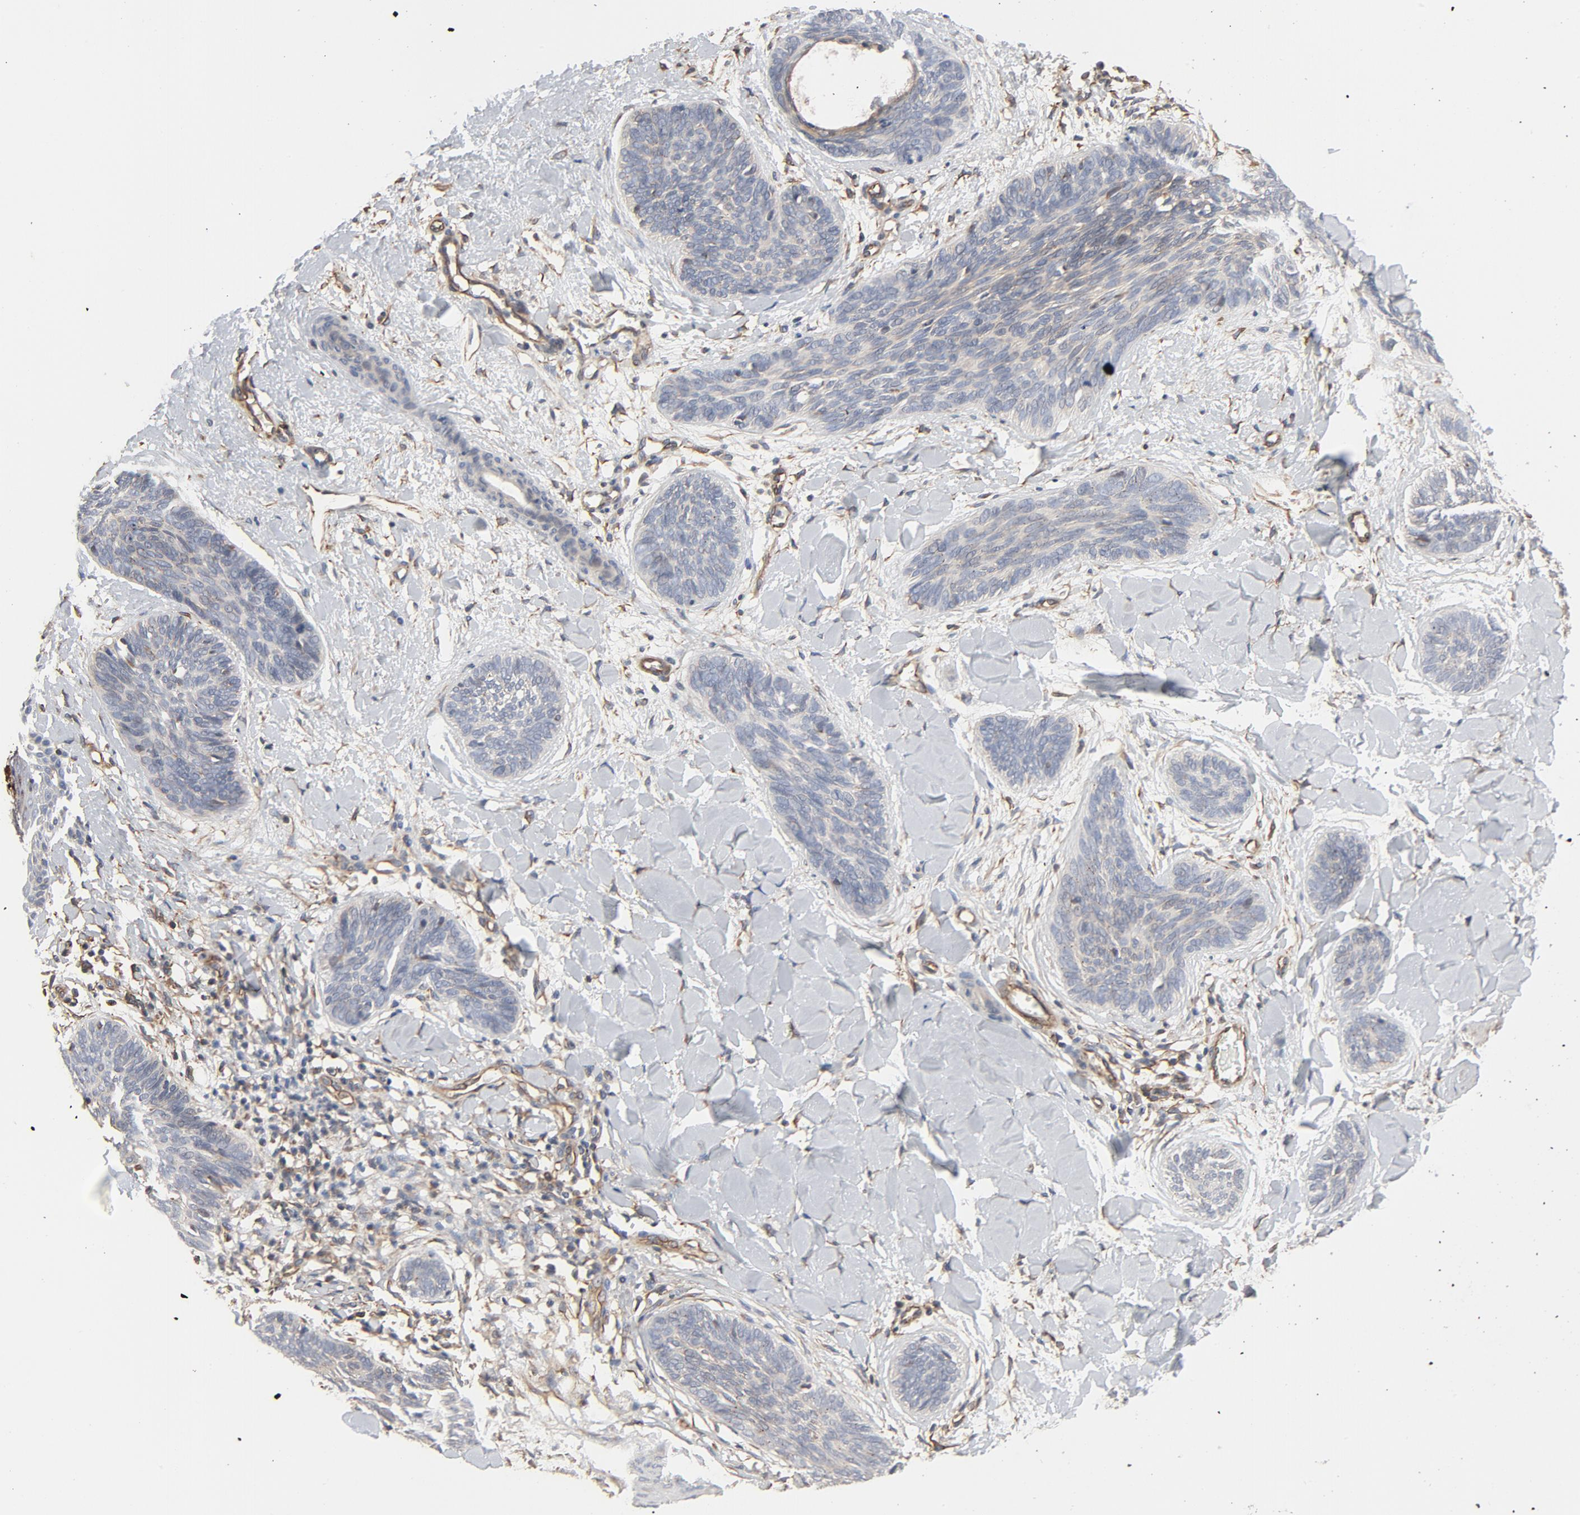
{"staining": {"intensity": "weak", "quantity": "<25%", "location": "cytoplasmic/membranous"}, "tissue": "skin cancer", "cell_type": "Tumor cells", "image_type": "cancer", "snomed": [{"axis": "morphology", "description": "Basal cell carcinoma"}, {"axis": "topography", "description": "Skin"}], "caption": "An immunohistochemistry histopathology image of skin basal cell carcinoma is shown. There is no staining in tumor cells of skin basal cell carcinoma.", "gene": "TRIOBP", "patient": {"sex": "female", "age": 81}}